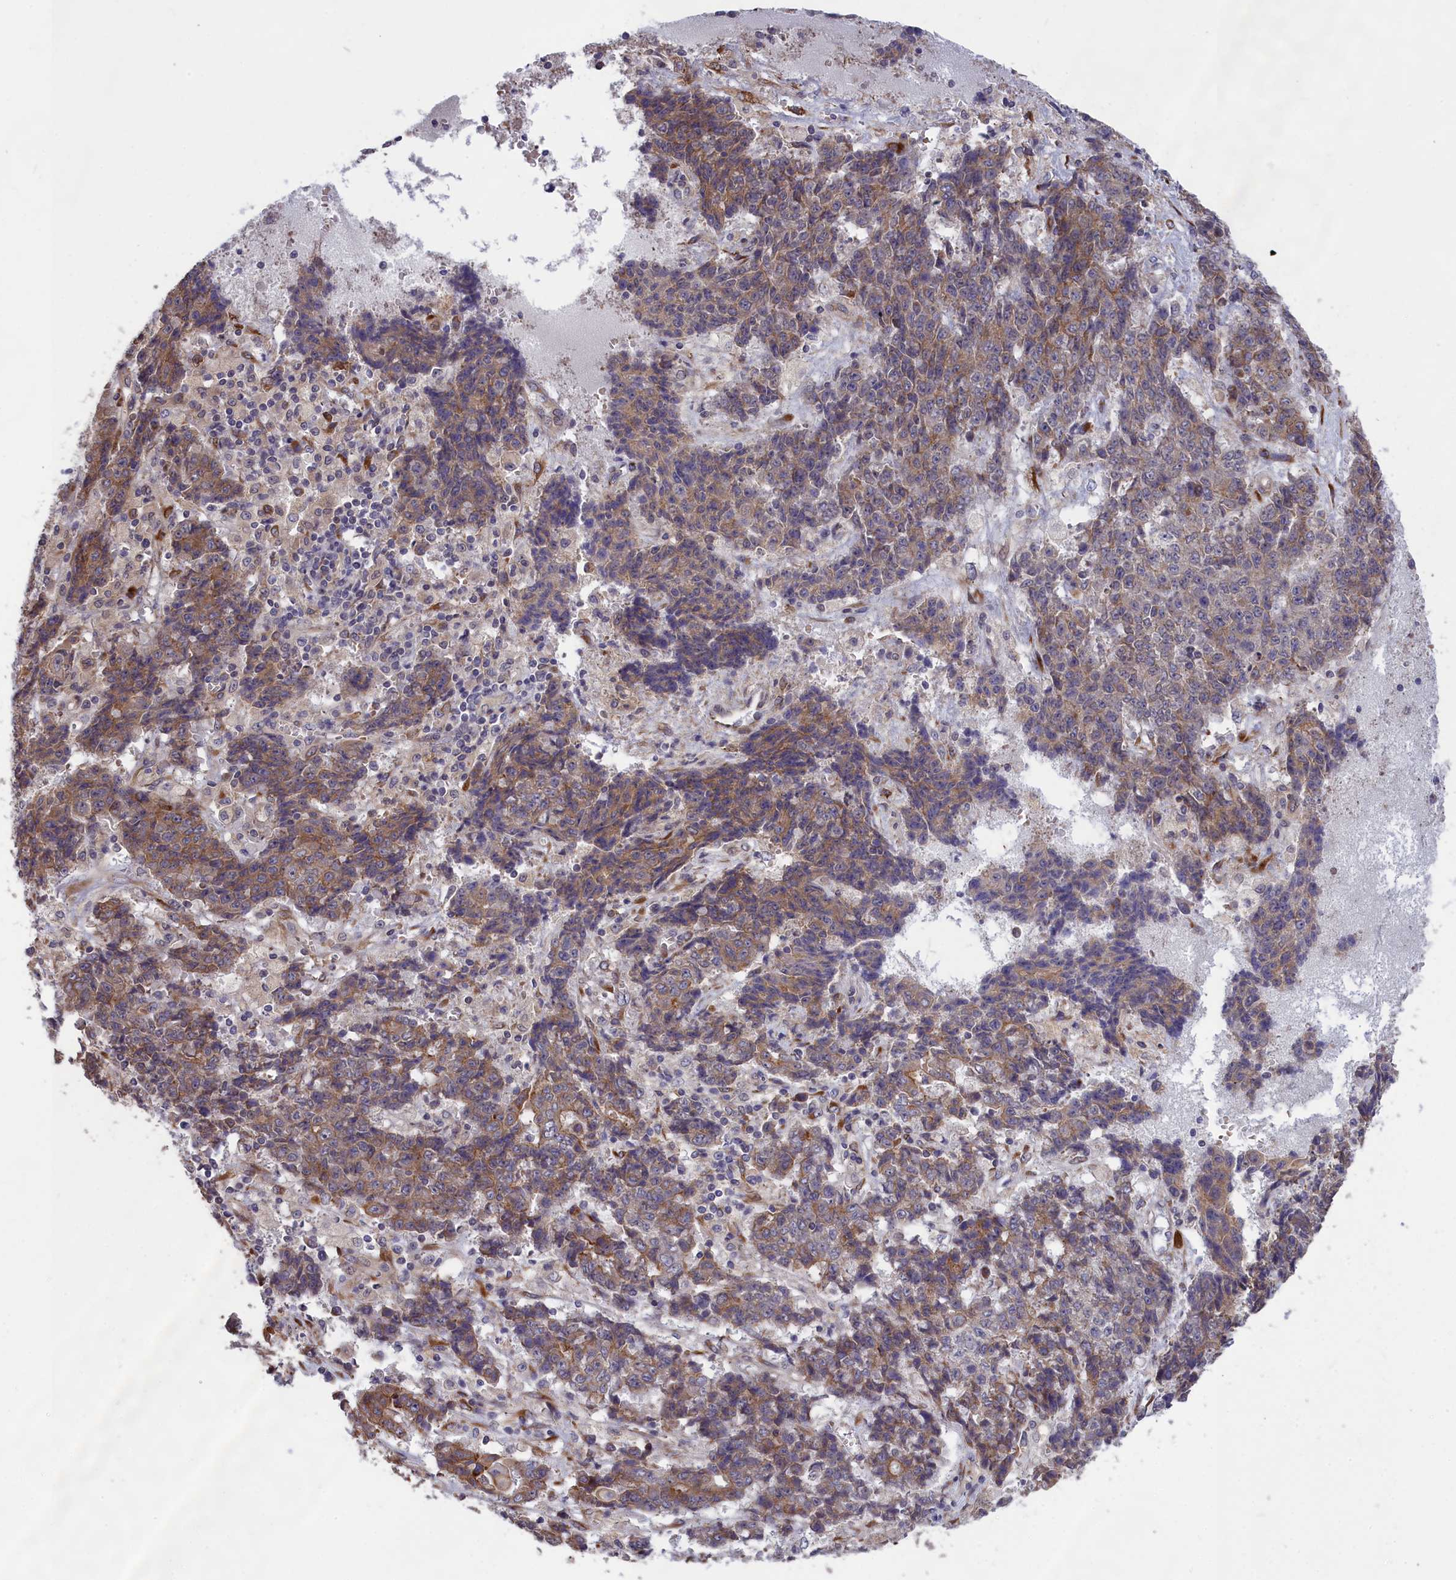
{"staining": {"intensity": "moderate", "quantity": "25%-75%", "location": "cytoplasmic/membranous"}, "tissue": "ovarian cancer", "cell_type": "Tumor cells", "image_type": "cancer", "snomed": [{"axis": "morphology", "description": "Carcinoma, endometroid"}, {"axis": "topography", "description": "Ovary"}], "caption": "IHC staining of ovarian cancer (endometroid carcinoma), which displays medium levels of moderate cytoplasmic/membranous positivity in about 25%-75% of tumor cells indicating moderate cytoplasmic/membranous protein staining. The staining was performed using DAB (3,3'-diaminobenzidine) (brown) for protein detection and nuclei were counterstained in hematoxylin (blue).", "gene": "DDX60L", "patient": {"sex": "female", "age": 42}}